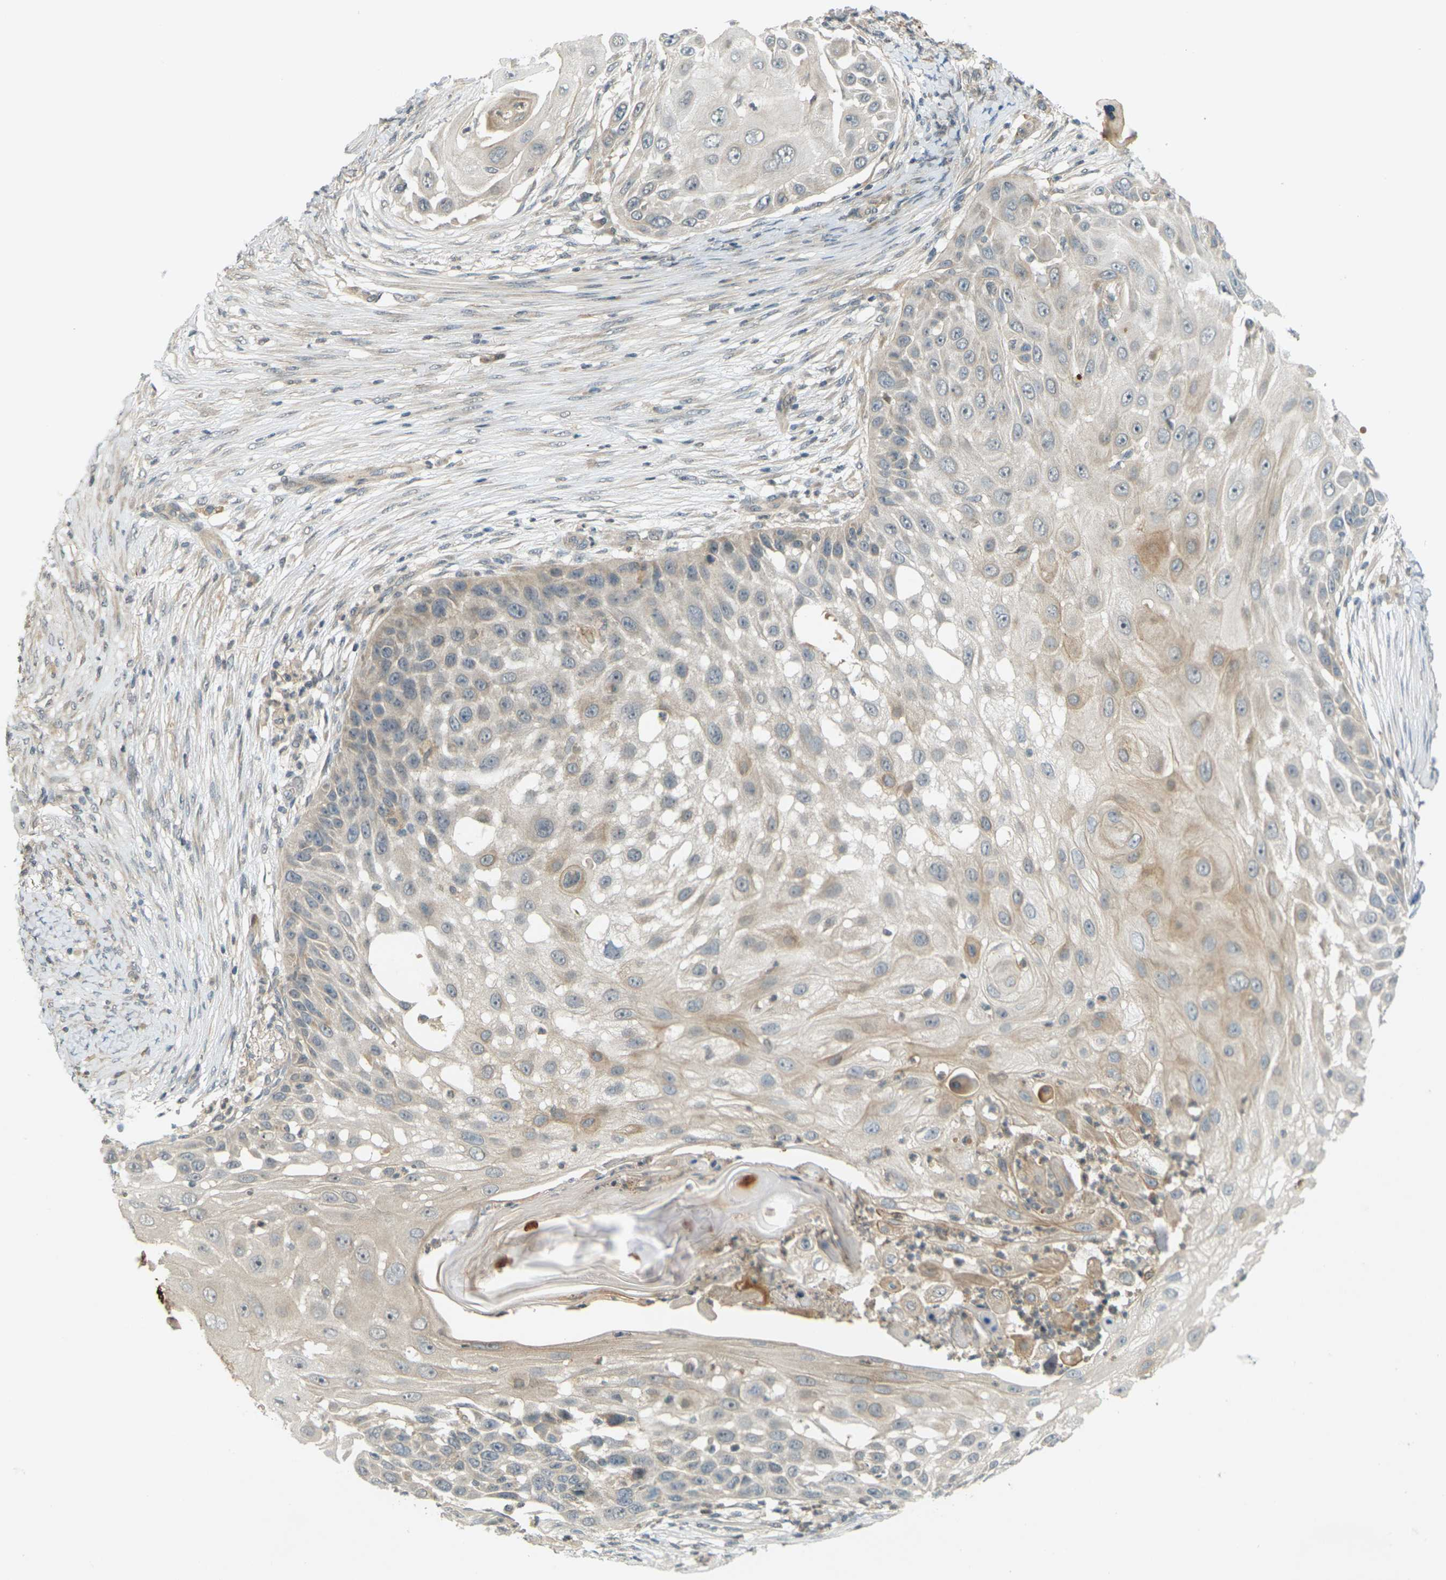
{"staining": {"intensity": "weak", "quantity": ">75%", "location": "cytoplasmic/membranous"}, "tissue": "skin cancer", "cell_type": "Tumor cells", "image_type": "cancer", "snomed": [{"axis": "morphology", "description": "Squamous cell carcinoma, NOS"}, {"axis": "topography", "description": "Skin"}], "caption": "This photomicrograph demonstrates squamous cell carcinoma (skin) stained with IHC to label a protein in brown. The cytoplasmic/membranous of tumor cells show weak positivity for the protein. Nuclei are counter-stained blue.", "gene": "SOCS6", "patient": {"sex": "female", "age": 44}}